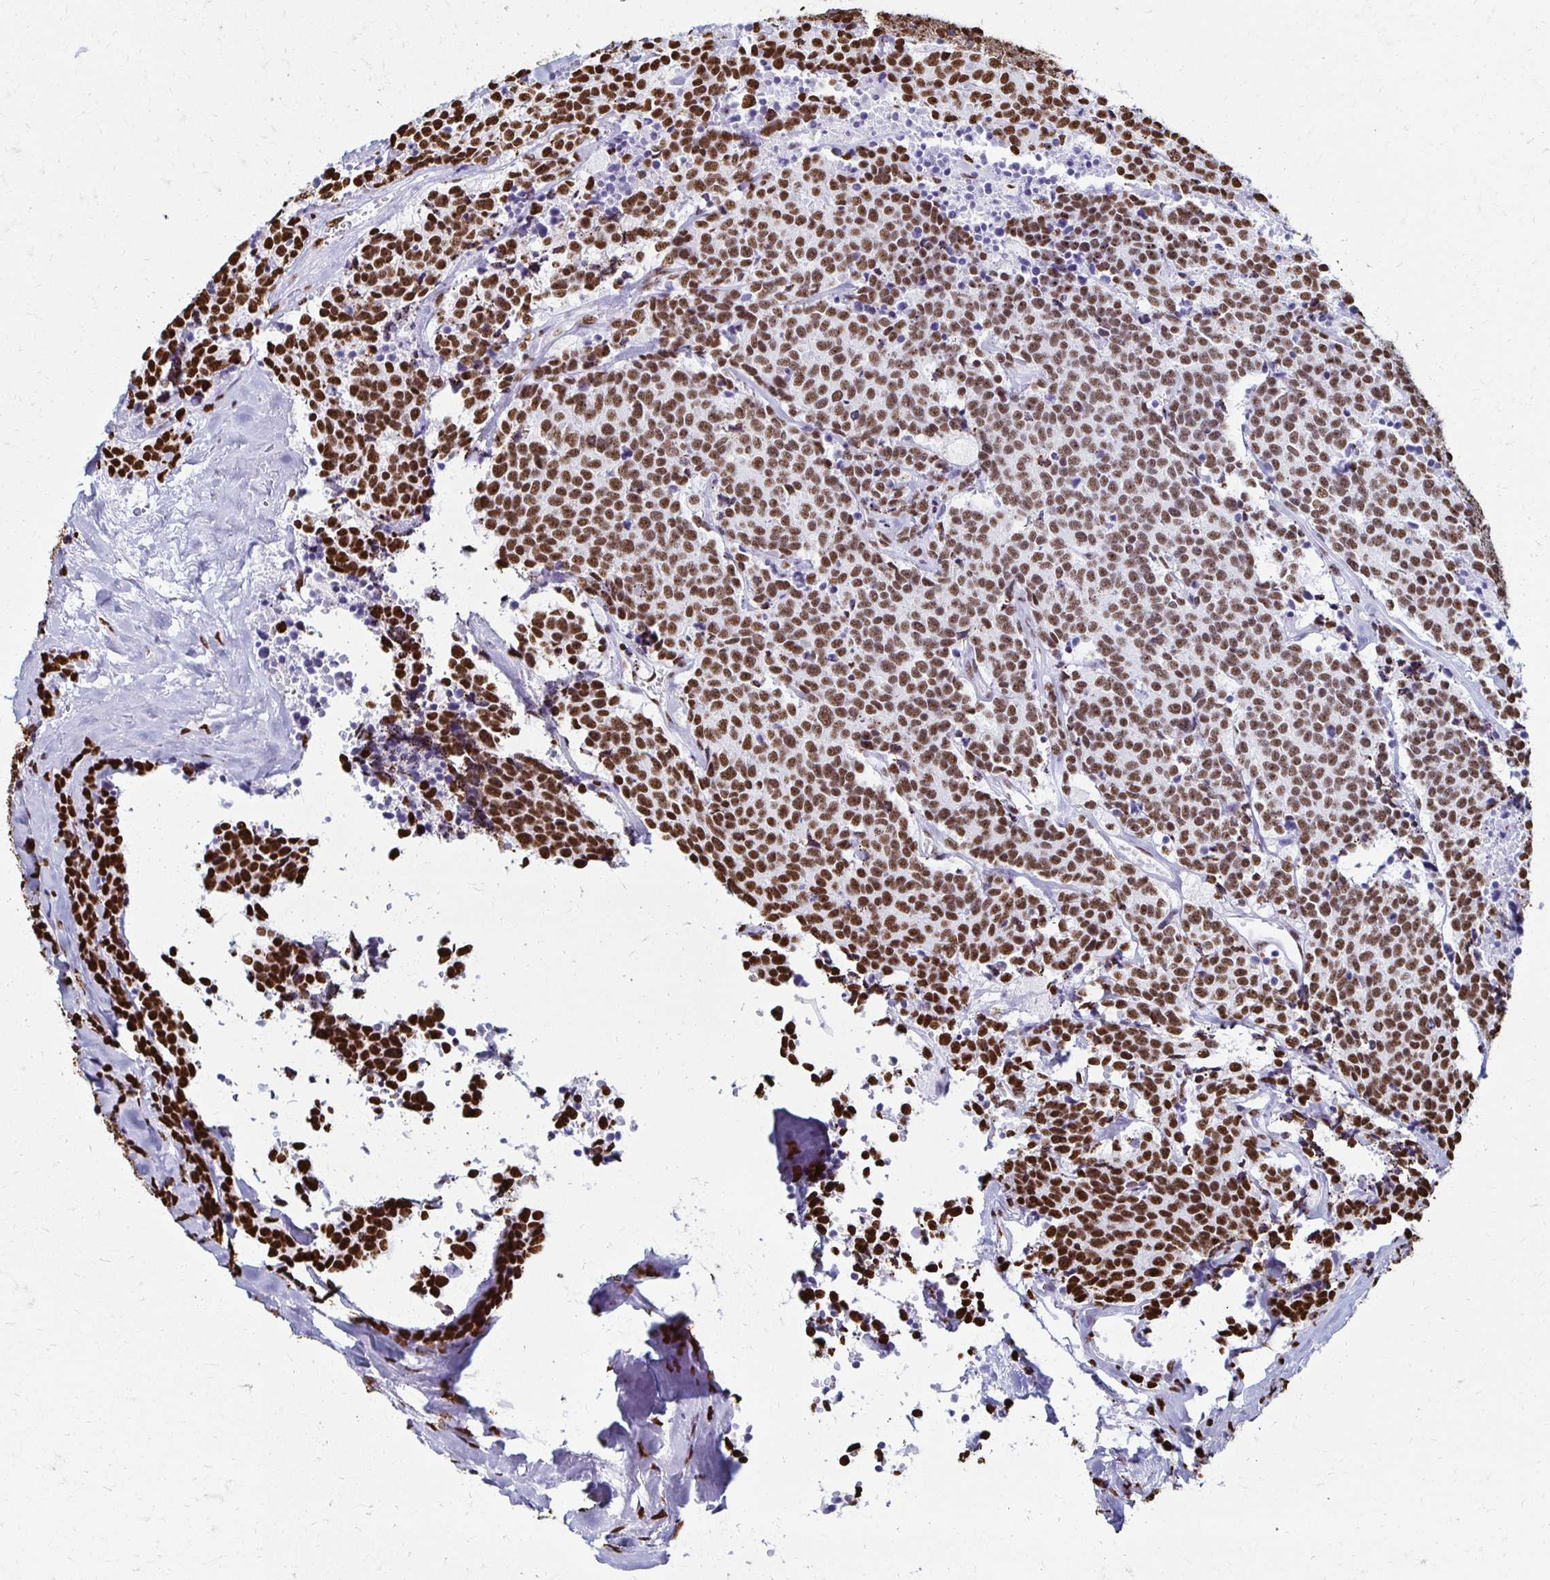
{"staining": {"intensity": "strong", "quantity": ">75%", "location": "nuclear"}, "tissue": "carcinoid", "cell_type": "Tumor cells", "image_type": "cancer", "snomed": [{"axis": "morphology", "description": "Carcinoid, malignant, NOS"}, {"axis": "topography", "description": "Skin"}], "caption": "An immunohistochemistry (IHC) photomicrograph of tumor tissue is shown. Protein staining in brown highlights strong nuclear positivity in carcinoid within tumor cells.", "gene": "NONO", "patient": {"sex": "female", "age": 79}}